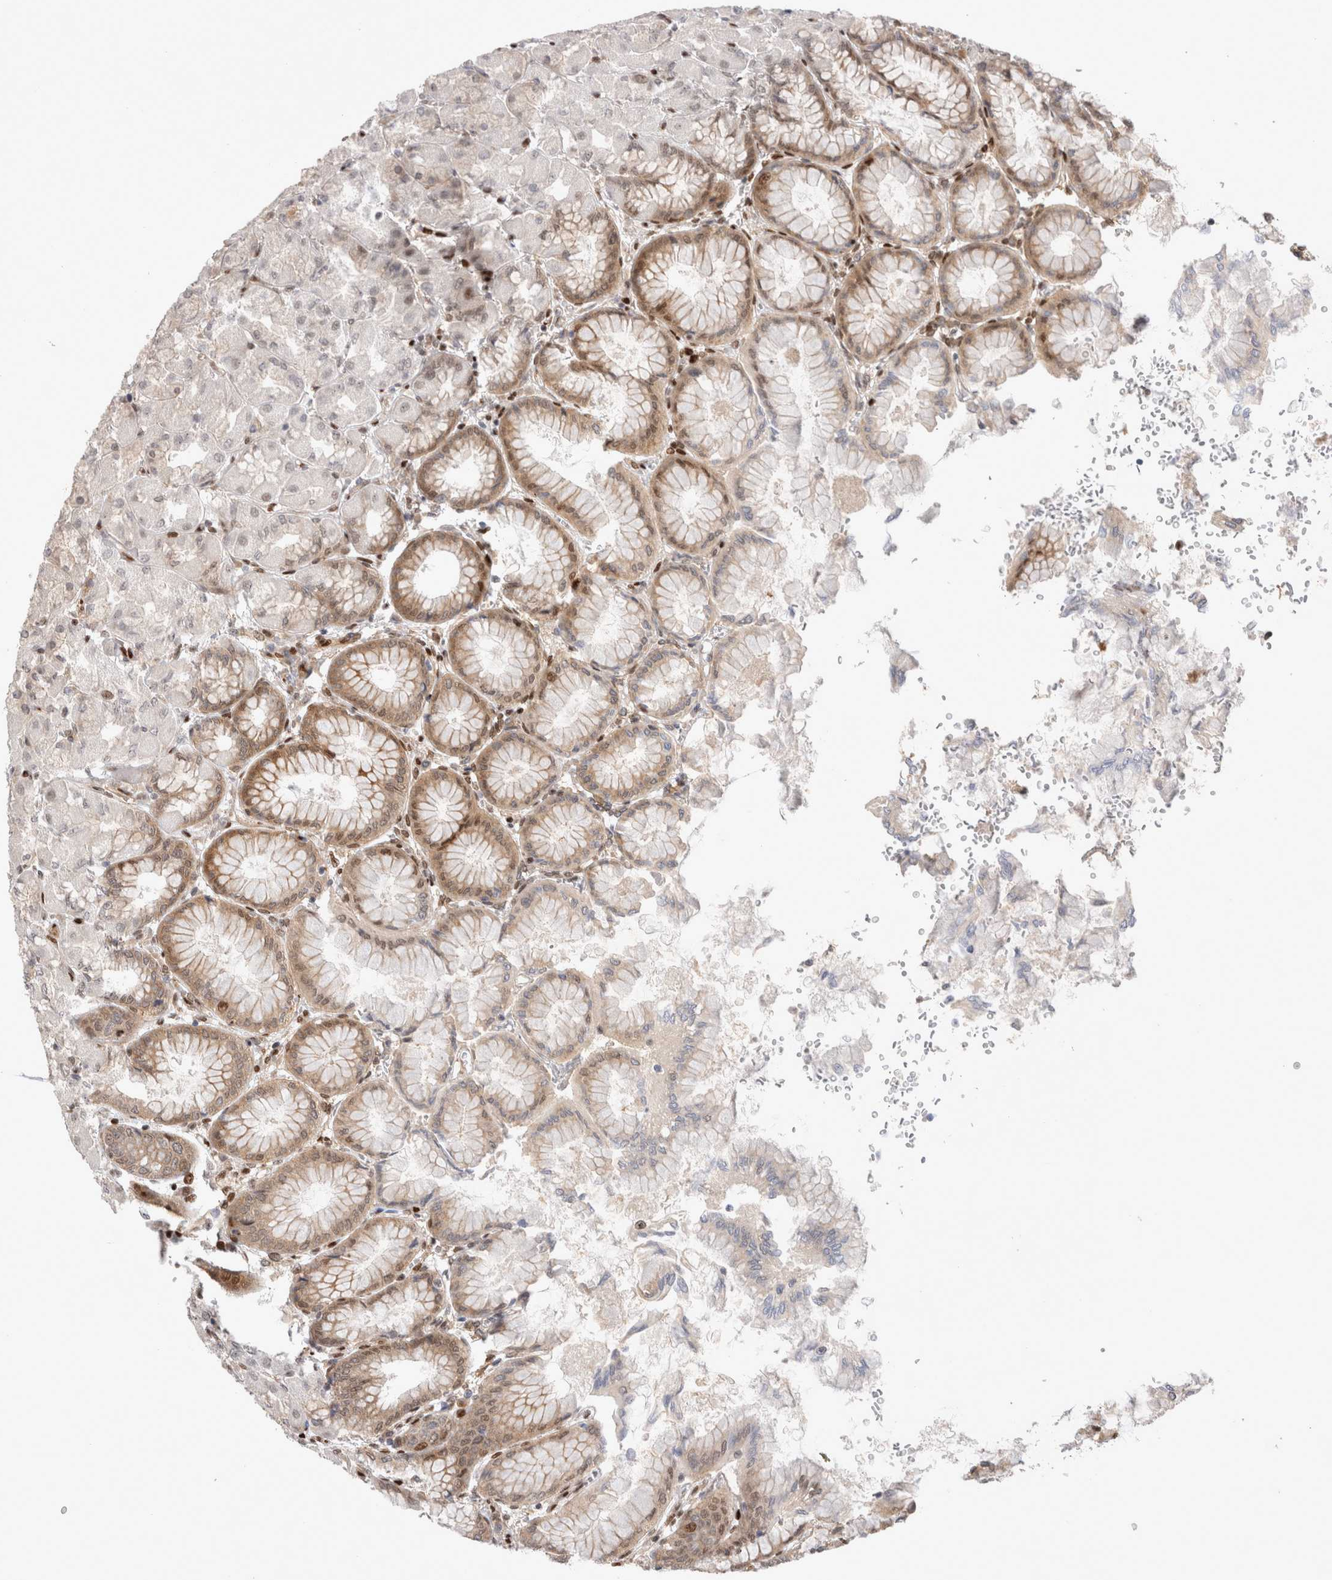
{"staining": {"intensity": "moderate", "quantity": "25%-75%", "location": "cytoplasmic/membranous,nuclear"}, "tissue": "stomach", "cell_type": "Glandular cells", "image_type": "normal", "snomed": [{"axis": "morphology", "description": "Normal tissue, NOS"}, {"axis": "topography", "description": "Stomach, upper"}], "caption": "This is an image of immunohistochemistry staining of unremarkable stomach, which shows moderate expression in the cytoplasmic/membranous,nuclear of glandular cells.", "gene": "TCF4", "patient": {"sex": "female", "age": 56}}